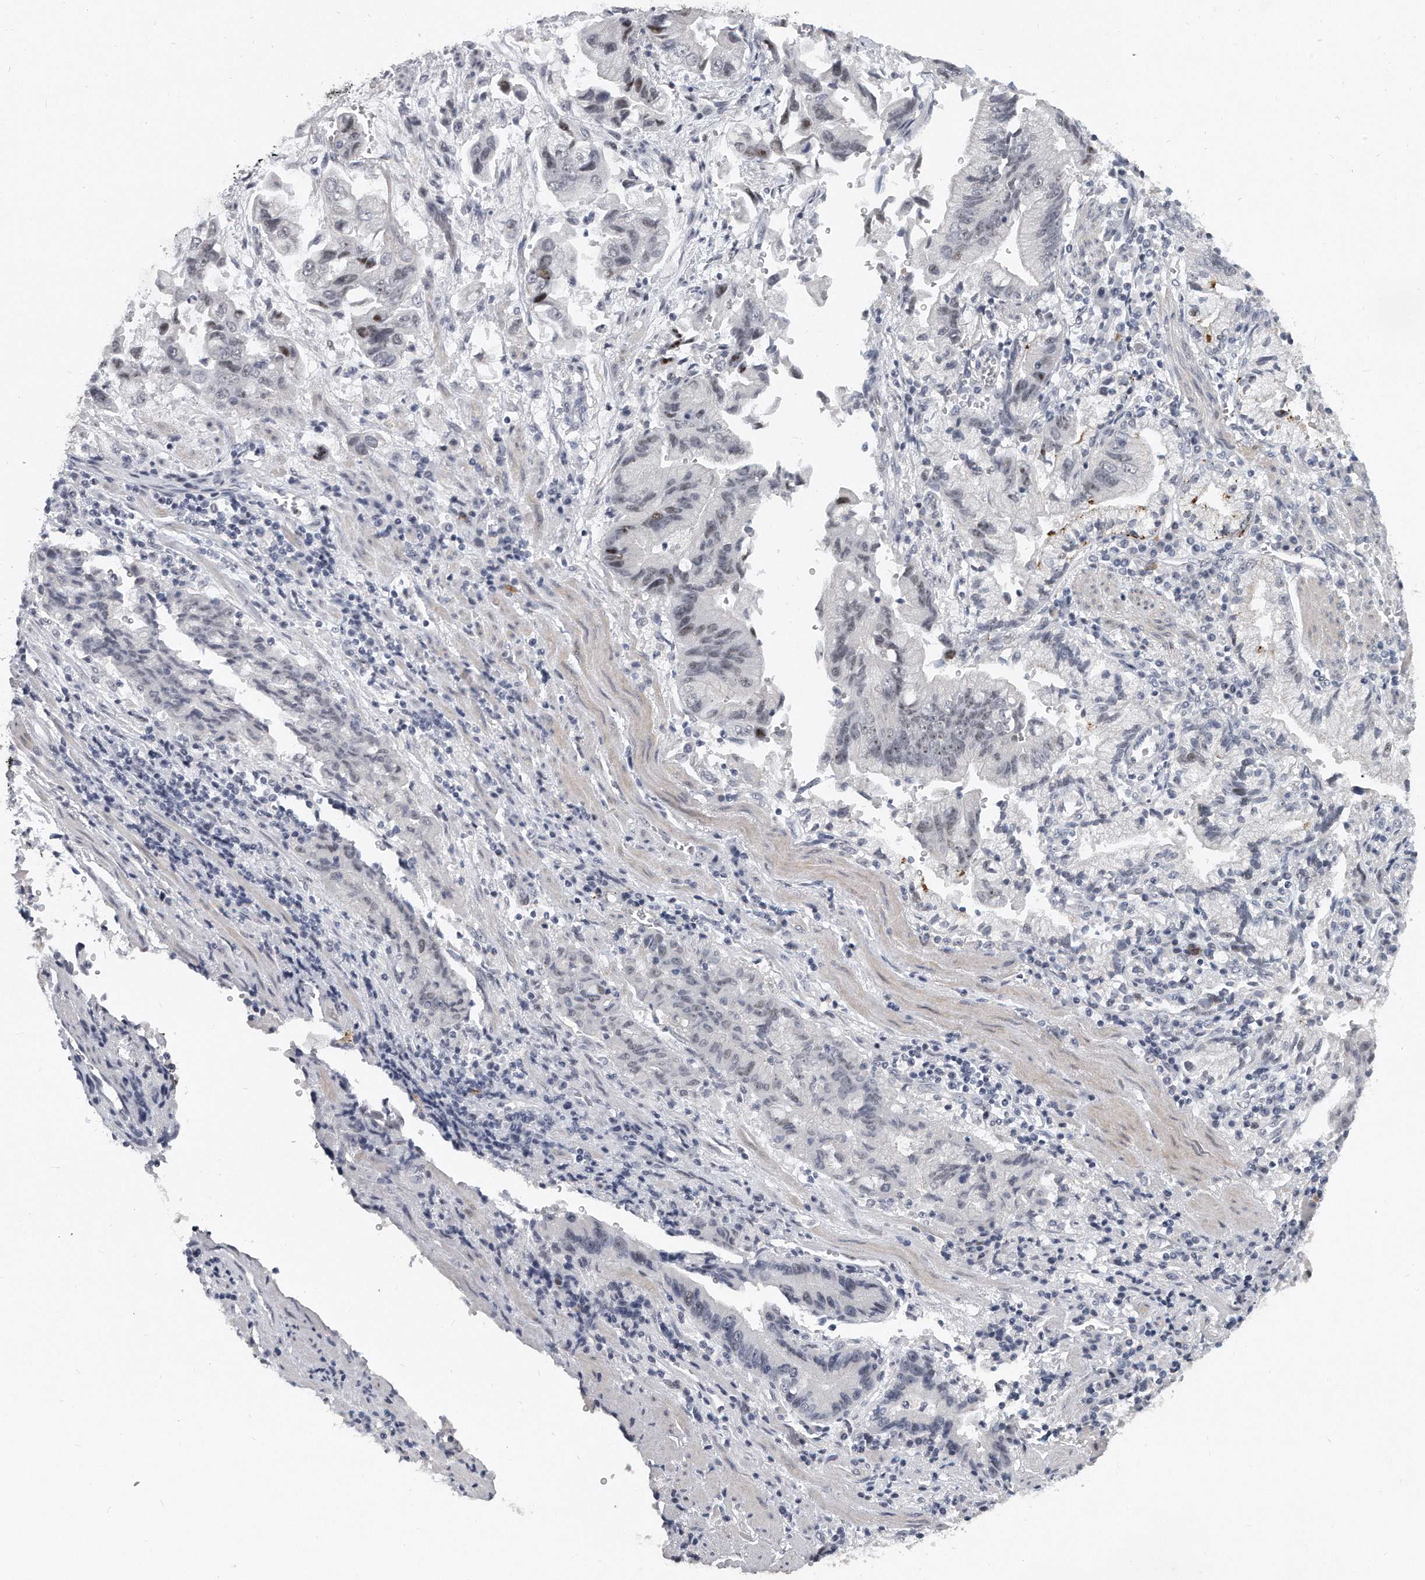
{"staining": {"intensity": "weak", "quantity": "<25%", "location": "nuclear"}, "tissue": "stomach cancer", "cell_type": "Tumor cells", "image_type": "cancer", "snomed": [{"axis": "morphology", "description": "Adenocarcinoma, NOS"}, {"axis": "topography", "description": "Stomach"}], "caption": "A histopathology image of human stomach cancer (adenocarcinoma) is negative for staining in tumor cells.", "gene": "TFCP2L1", "patient": {"sex": "male", "age": 62}}